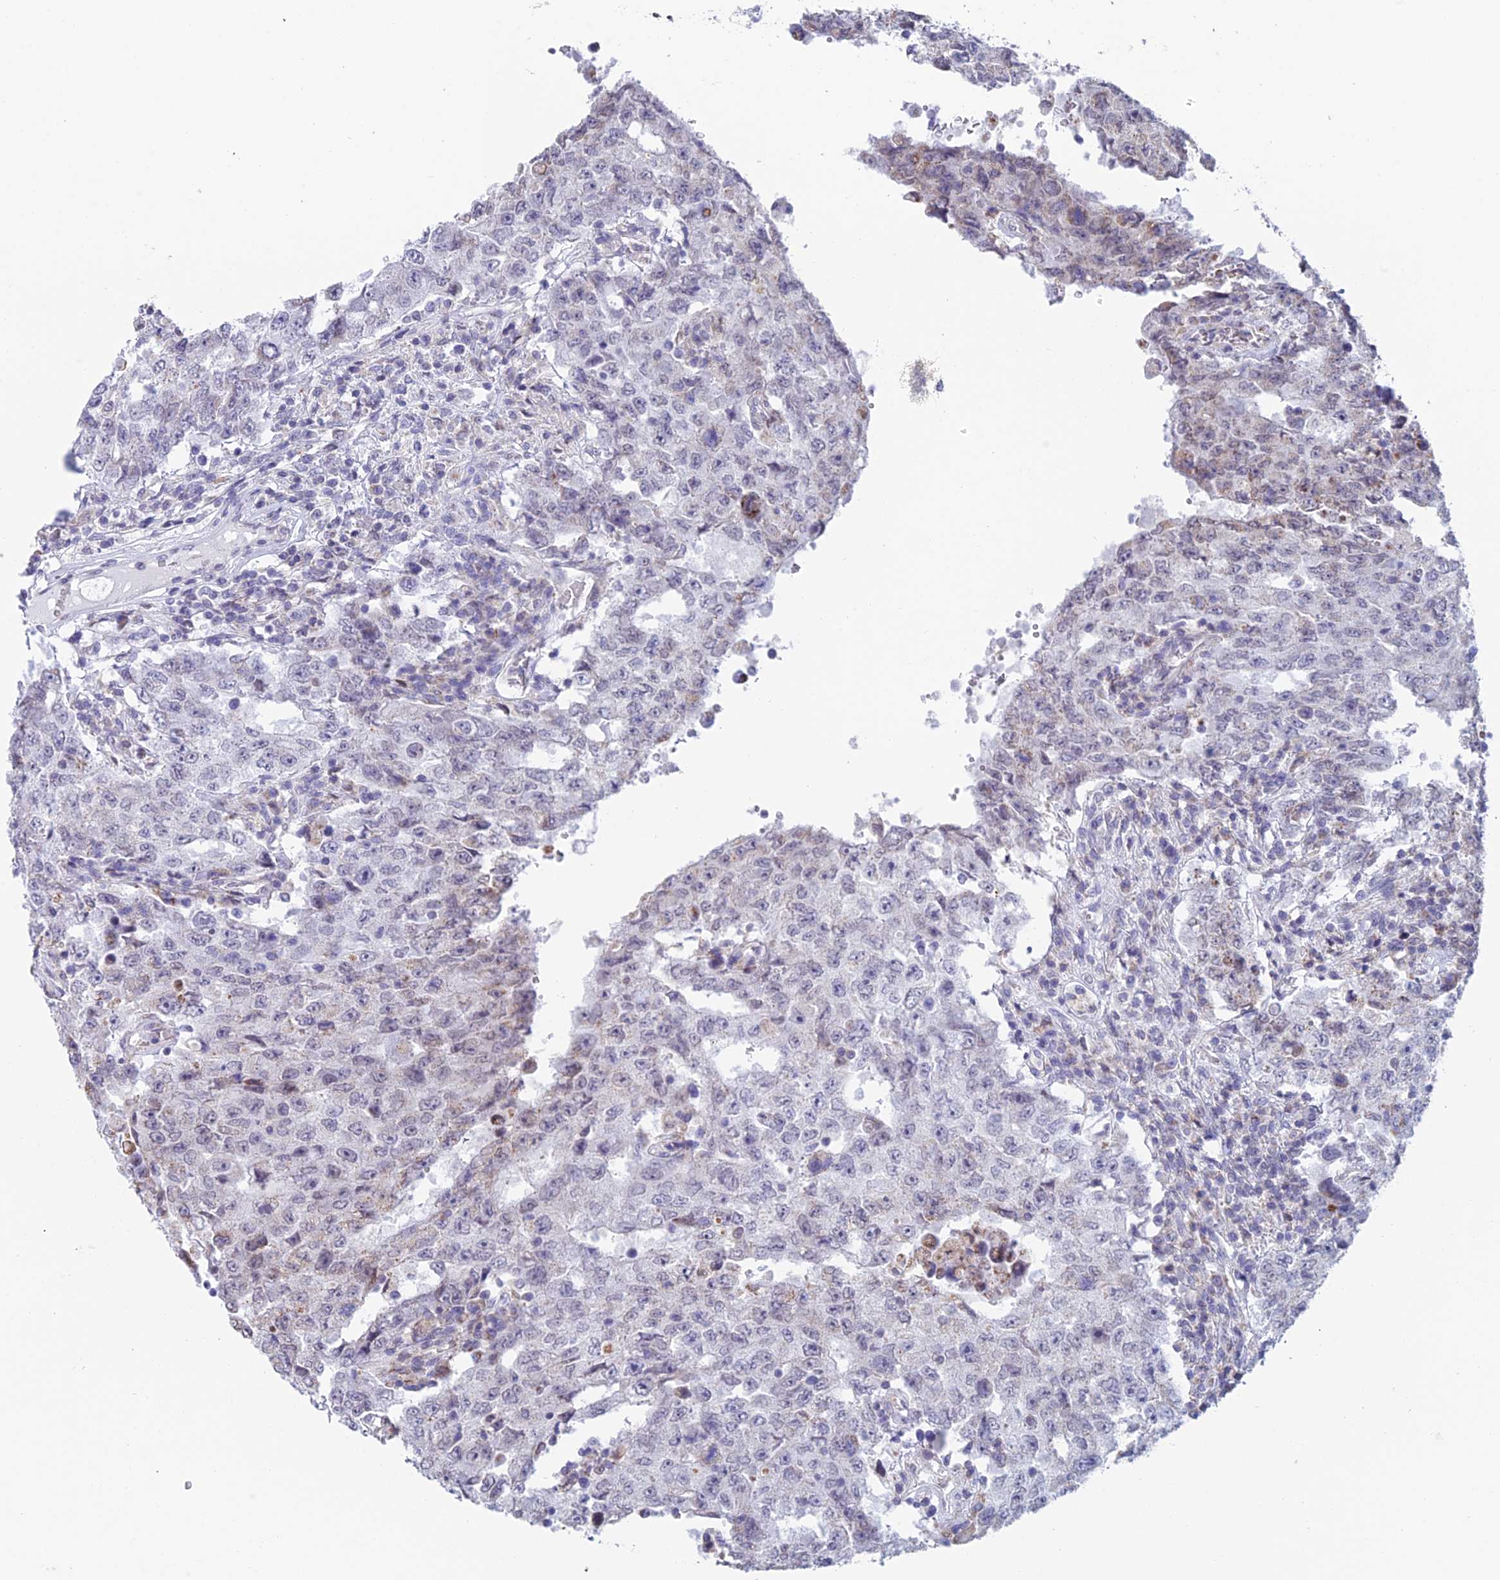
{"staining": {"intensity": "negative", "quantity": "none", "location": "none"}, "tissue": "testis cancer", "cell_type": "Tumor cells", "image_type": "cancer", "snomed": [{"axis": "morphology", "description": "Carcinoma, Embryonal, NOS"}, {"axis": "topography", "description": "Testis"}], "caption": "IHC histopathology image of neoplastic tissue: human testis cancer stained with DAB exhibits no significant protein positivity in tumor cells.", "gene": "REXO5", "patient": {"sex": "male", "age": 26}}